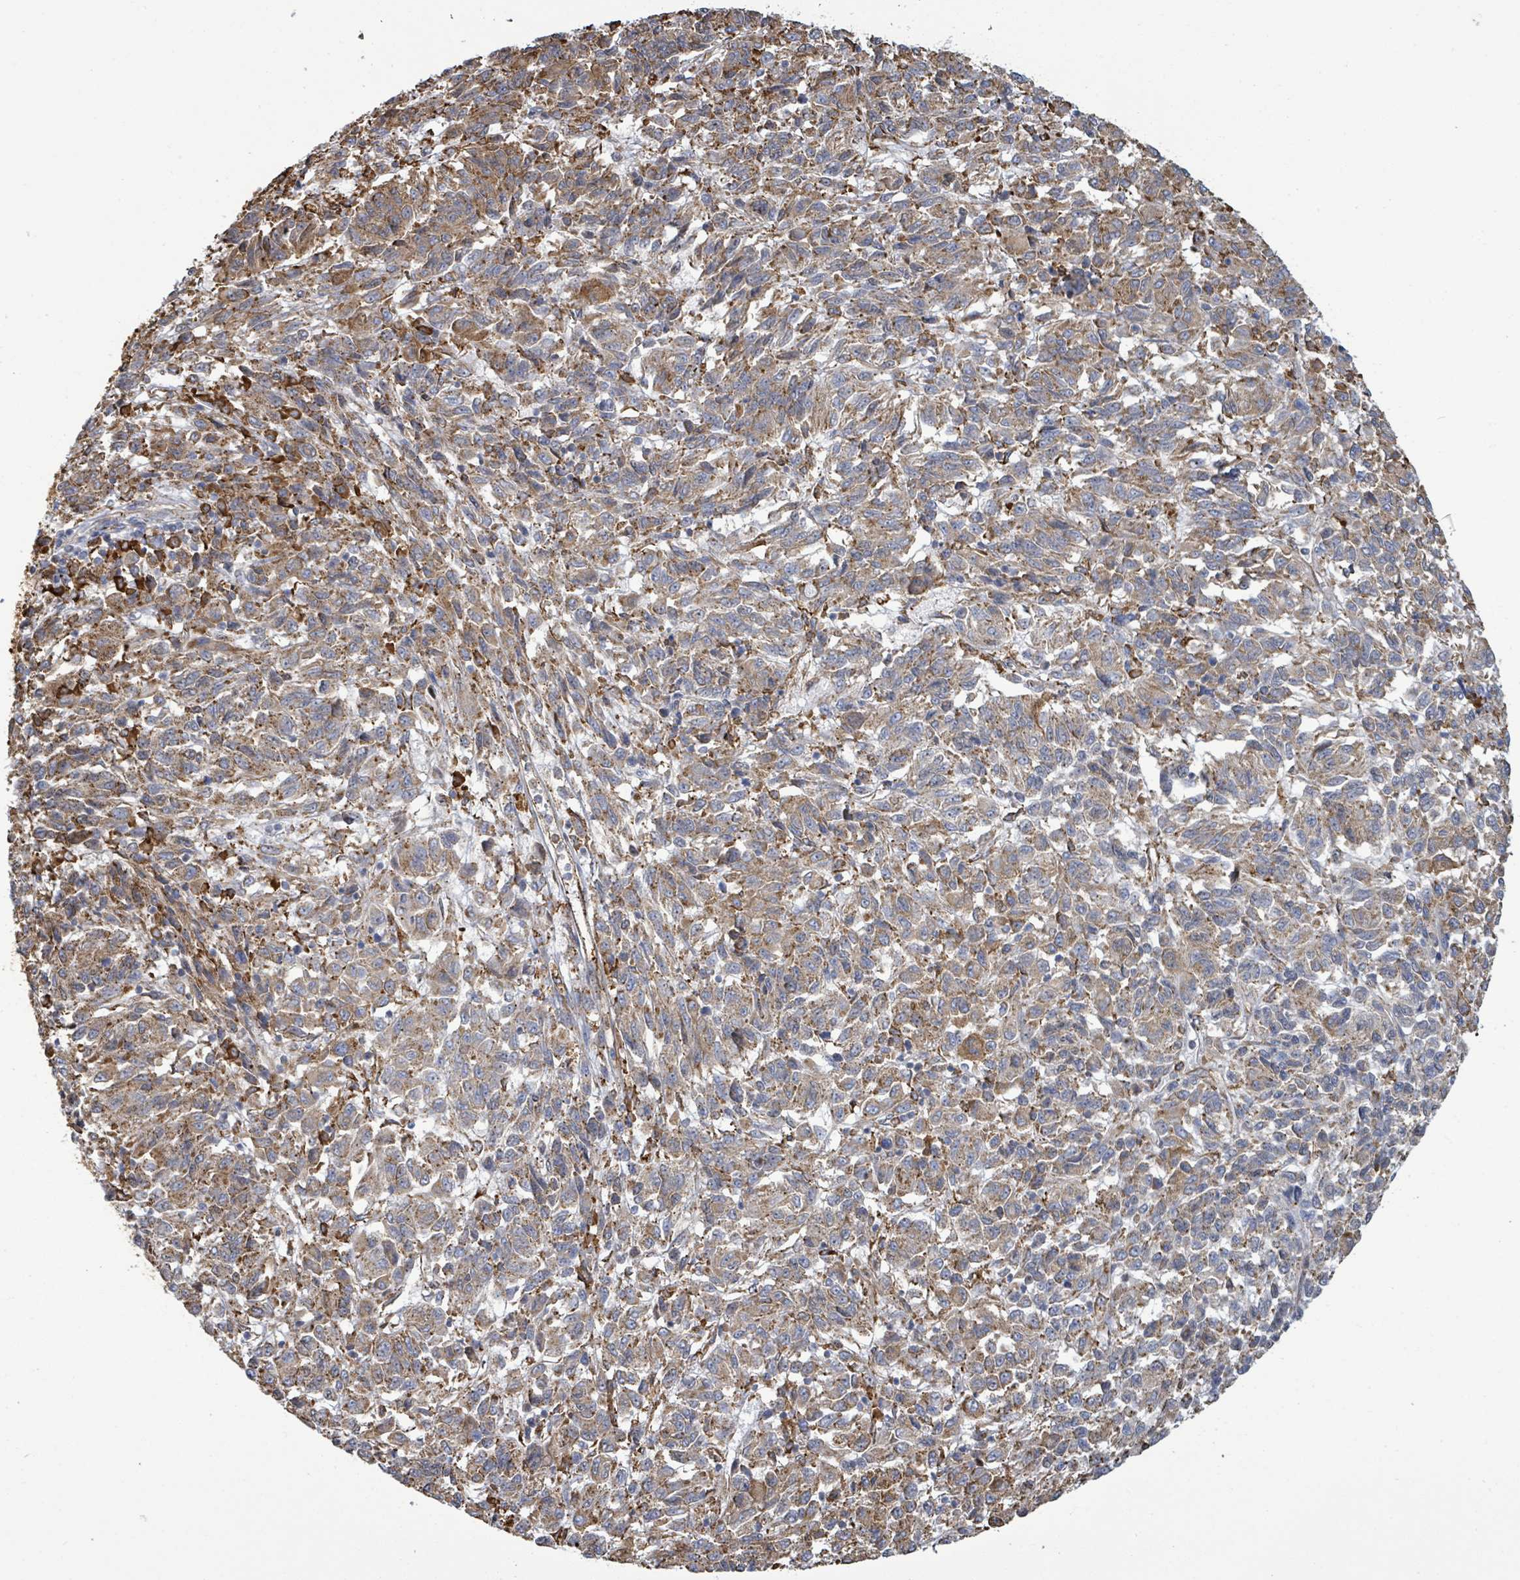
{"staining": {"intensity": "moderate", "quantity": "25%-75%", "location": "cytoplasmic/membranous"}, "tissue": "melanoma", "cell_type": "Tumor cells", "image_type": "cancer", "snomed": [{"axis": "morphology", "description": "Malignant melanoma, Metastatic site"}, {"axis": "topography", "description": "Lung"}], "caption": "Protein staining displays moderate cytoplasmic/membranous positivity in approximately 25%-75% of tumor cells in malignant melanoma (metastatic site).", "gene": "RFPL4A", "patient": {"sex": "male", "age": 64}}